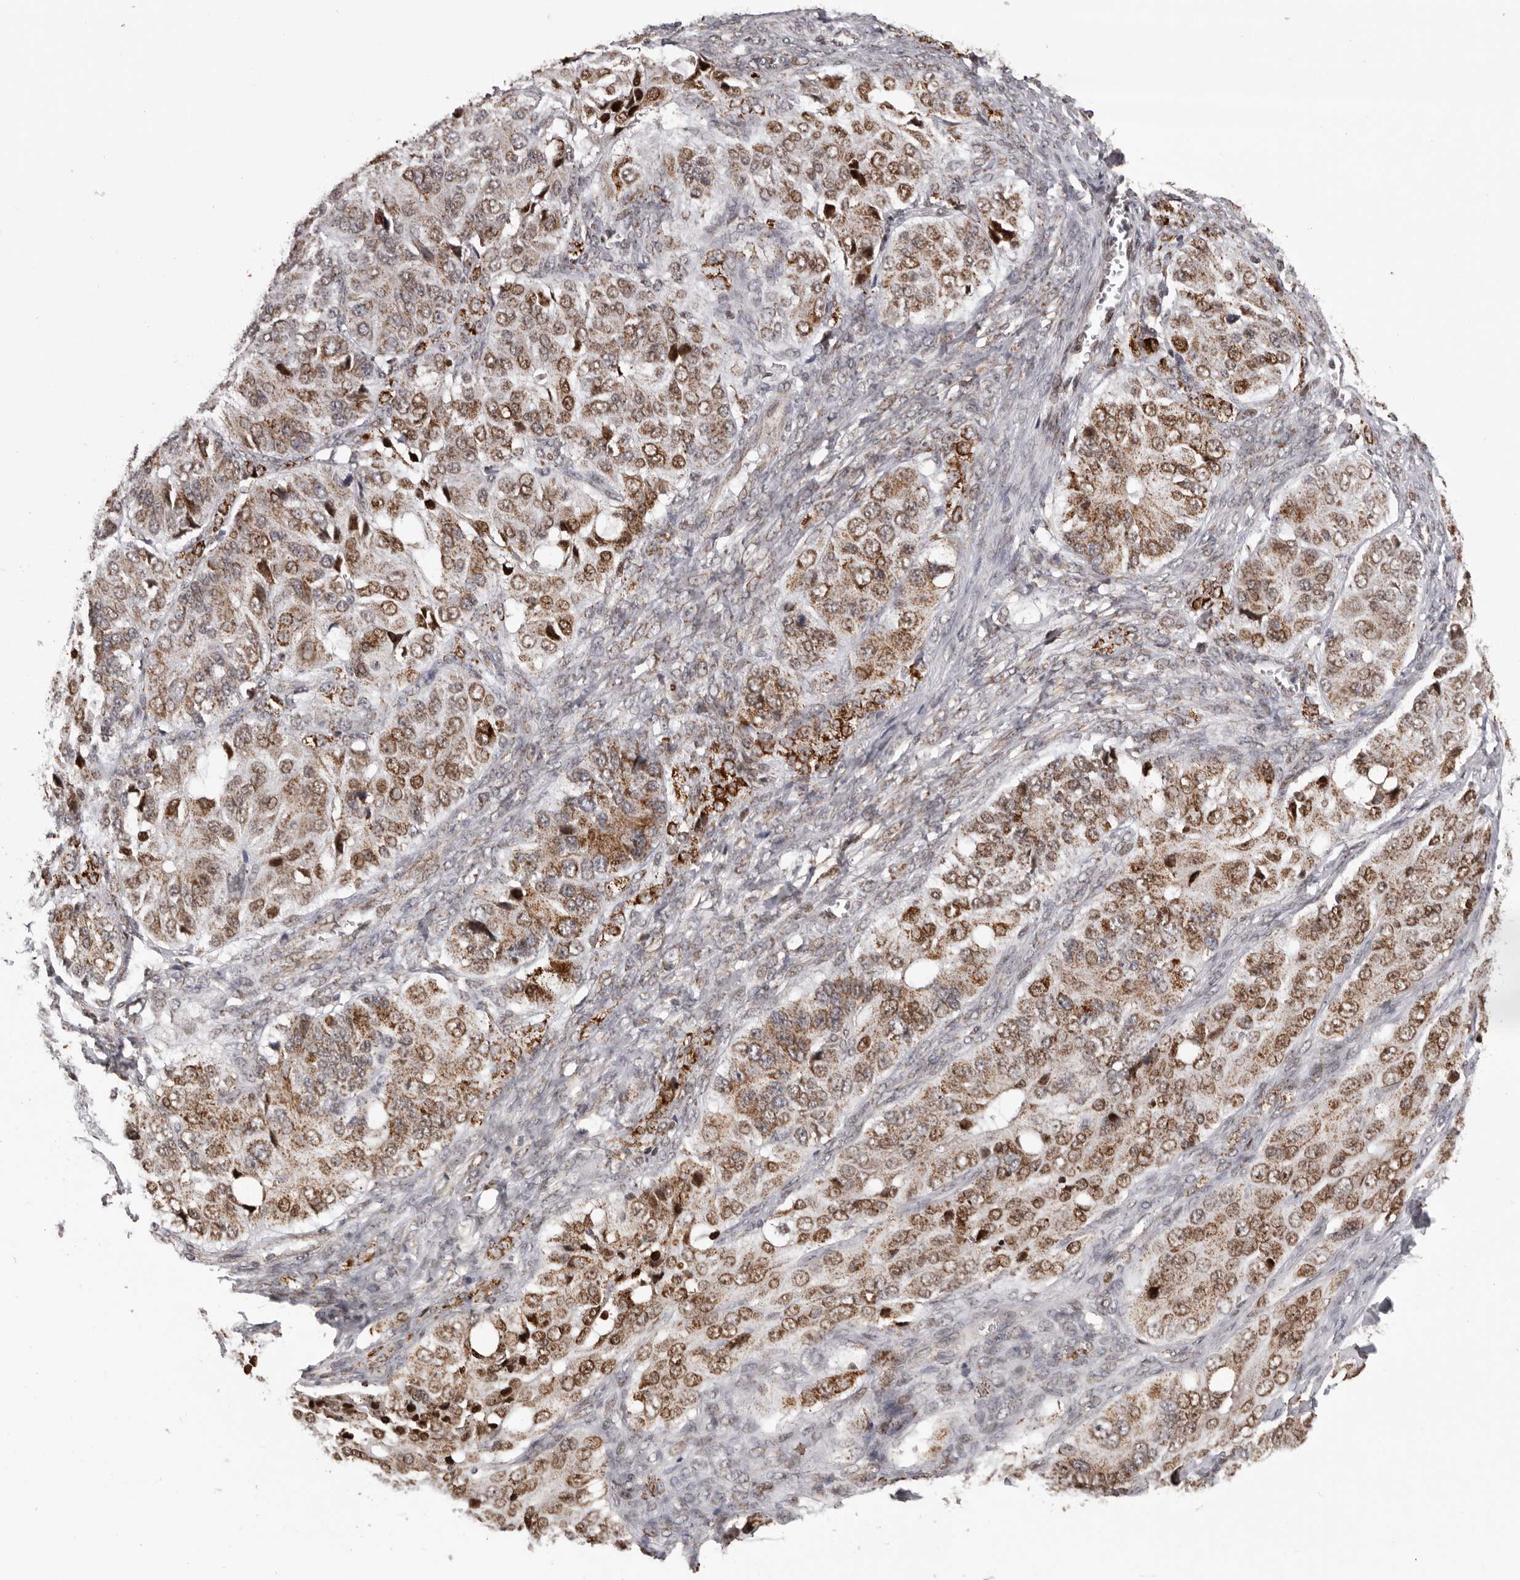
{"staining": {"intensity": "moderate", "quantity": ">75%", "location": "cytoplasmic/membranous,nuclear"}, "tissue": "ovarian cancer", "cell_type": "Tumor cells", "image_type": "cancer", "snomed": [{"axis": "morphology", "description": "Carcinoma, endometroid"}, {"axis": "topography", "description": "Ovary"}], "caption": "Endometroid carcinoma (ovarian) stained with IHC exhibits moderate cytoplasmic/membranous and nuclear expression in about >75% of tumor cells.", "gene": "C17orf99", "patient": {"sex": "female", "age": 51}}